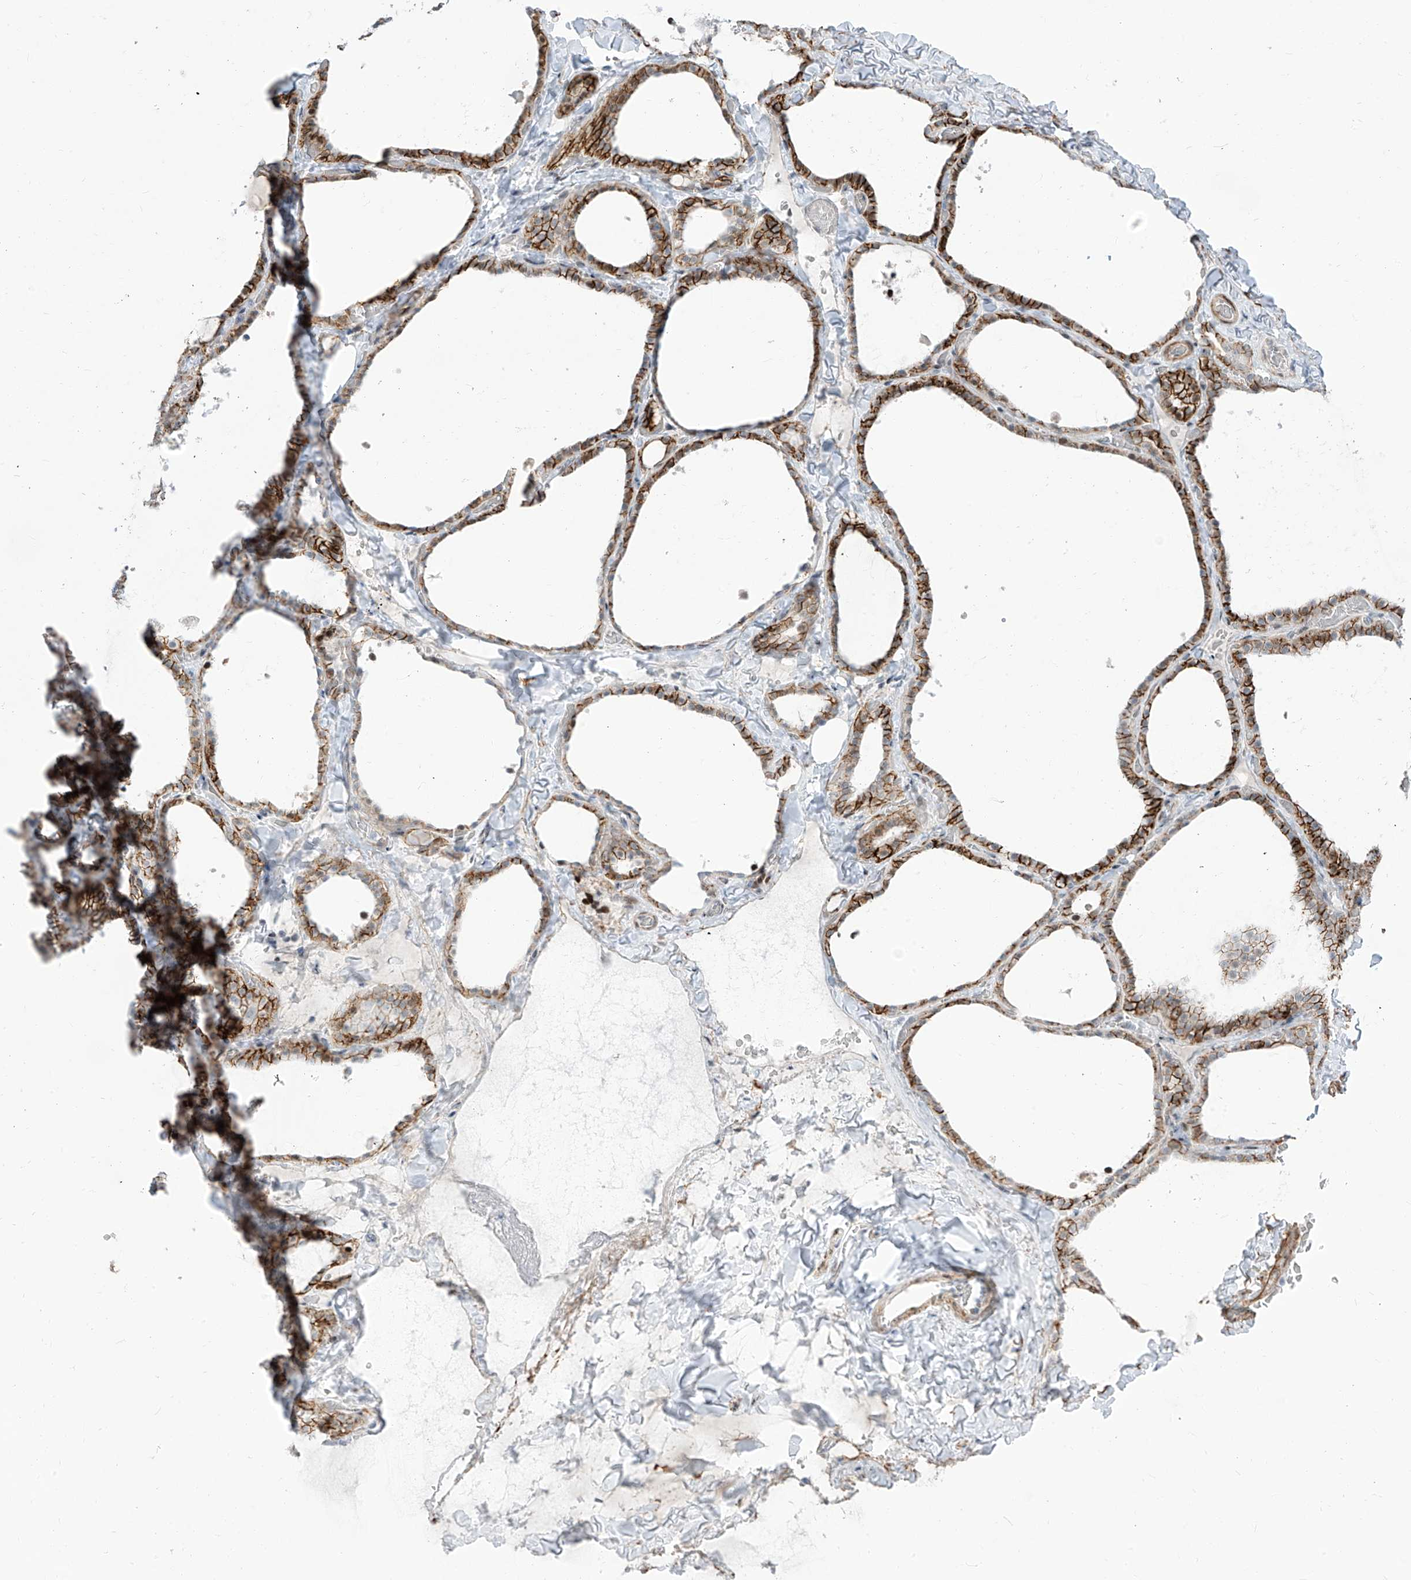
{"staining": {"intensity": "strong", "quantity": ">75%", "location": "cytoplasmic/membranous,nuclear"}, "tissue": "thyroid gland", "cell_type": "Glandular cells", "image_type": "normal", "snomed": [{"axis": "morphology", "description": "Normal tissue, NOS"}, {"axis": "topography", "description": "Thyroid gland"}], "caption": "DAB immunohistochemical staining of benign human thyroid gland reveals strong cytoplasmic/membranous,nuclear protein positivity in about >75% of glandular cells. The protein is shown in brown color, while the nuclei are stained blue.", "gene": "LIN9", "patient": {"sex": "female", "age": 22}}